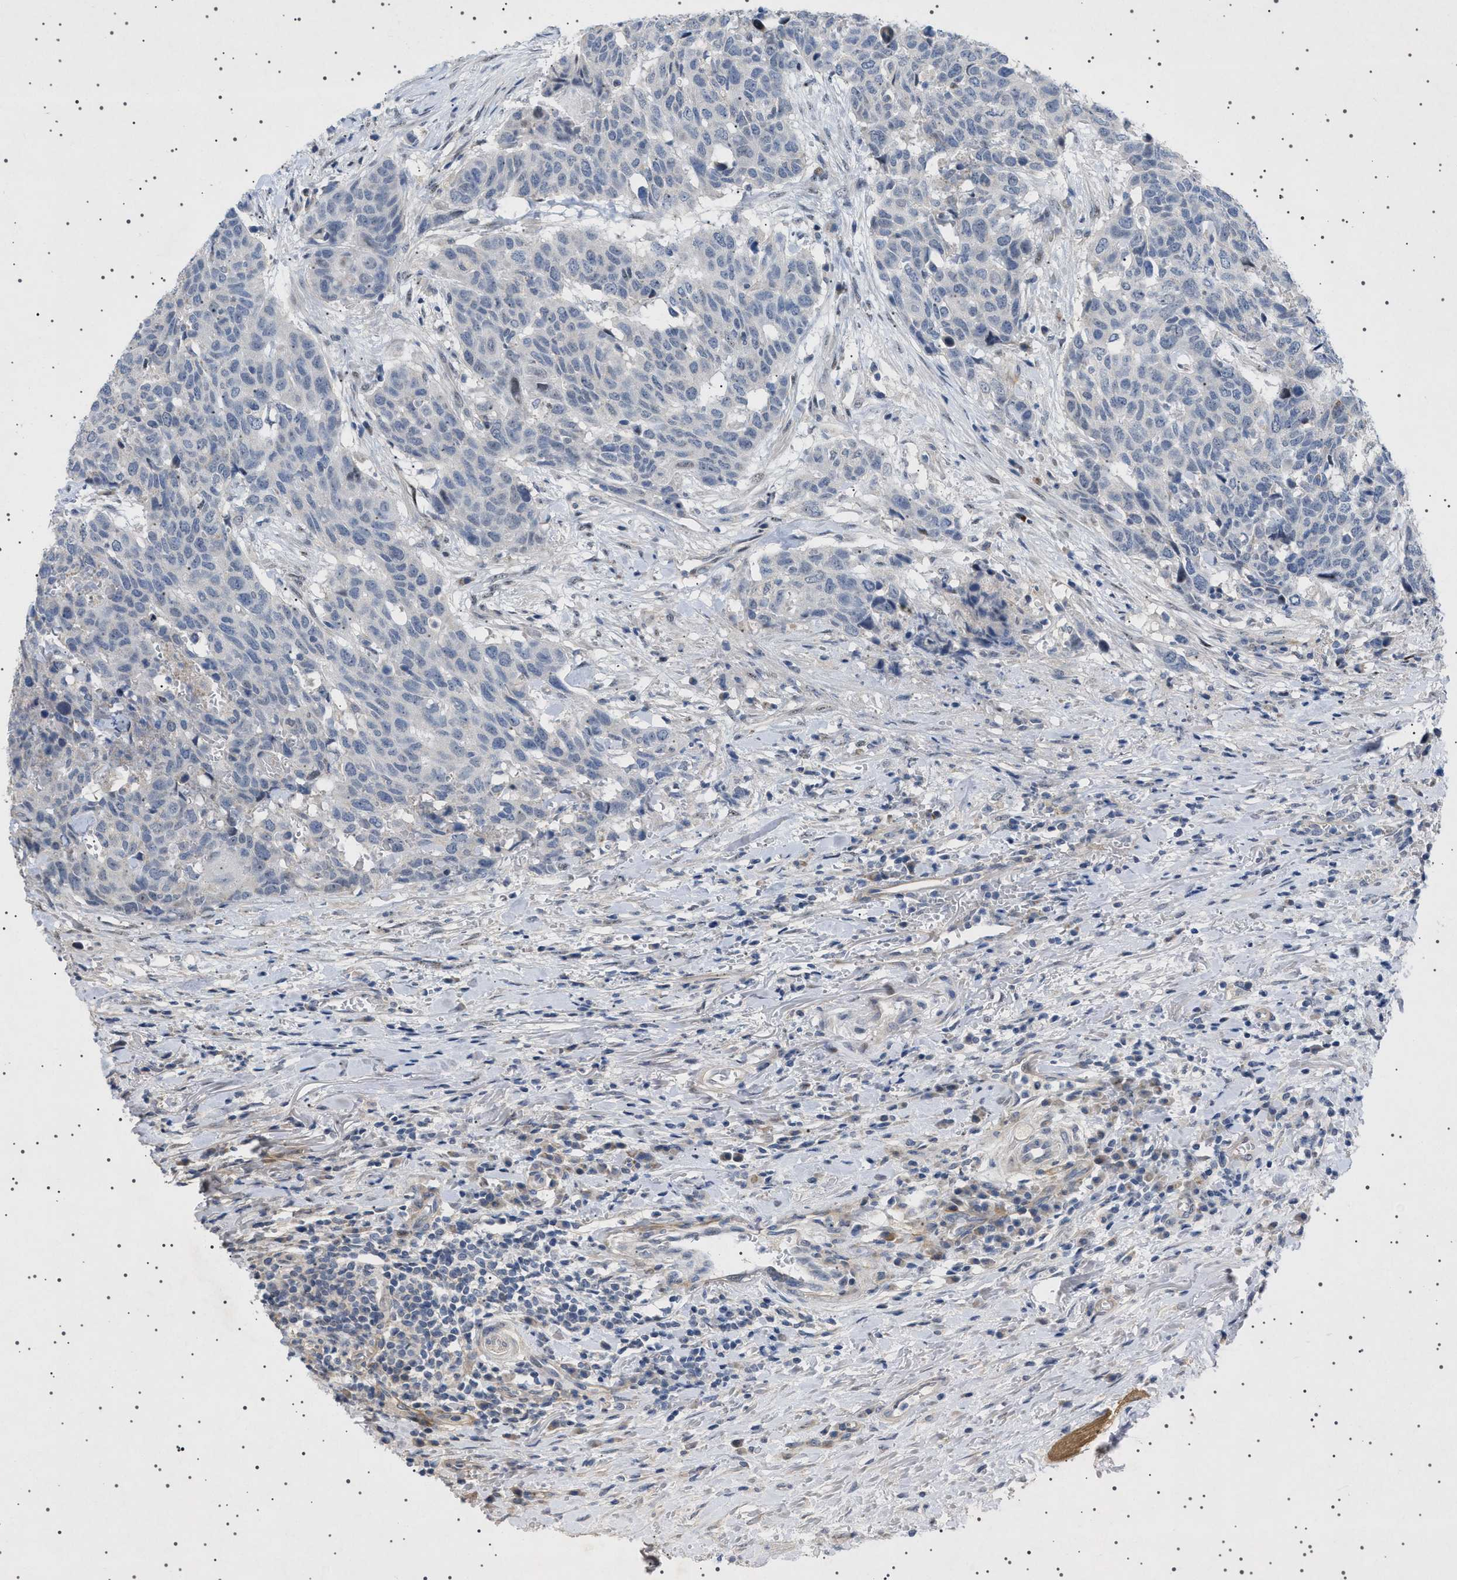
{"staining": {"intensity": "negative", "quantity": "none", "location": "none"}, "tissue": "head and neck cancer", "cell_type": "Tumor cells", "image_type": "cancer", "snomed": [{"axis": "morphology", "description": "Squamous cell carcinoma, NOS"}, {"axis": "topography", "description": "Head-Neck"}], "caption": "Tumor cells are negative for protein expression in human head and neck cancer.", "gene": "HTR1A", "patient": {"sex": "male", "age": 66}}